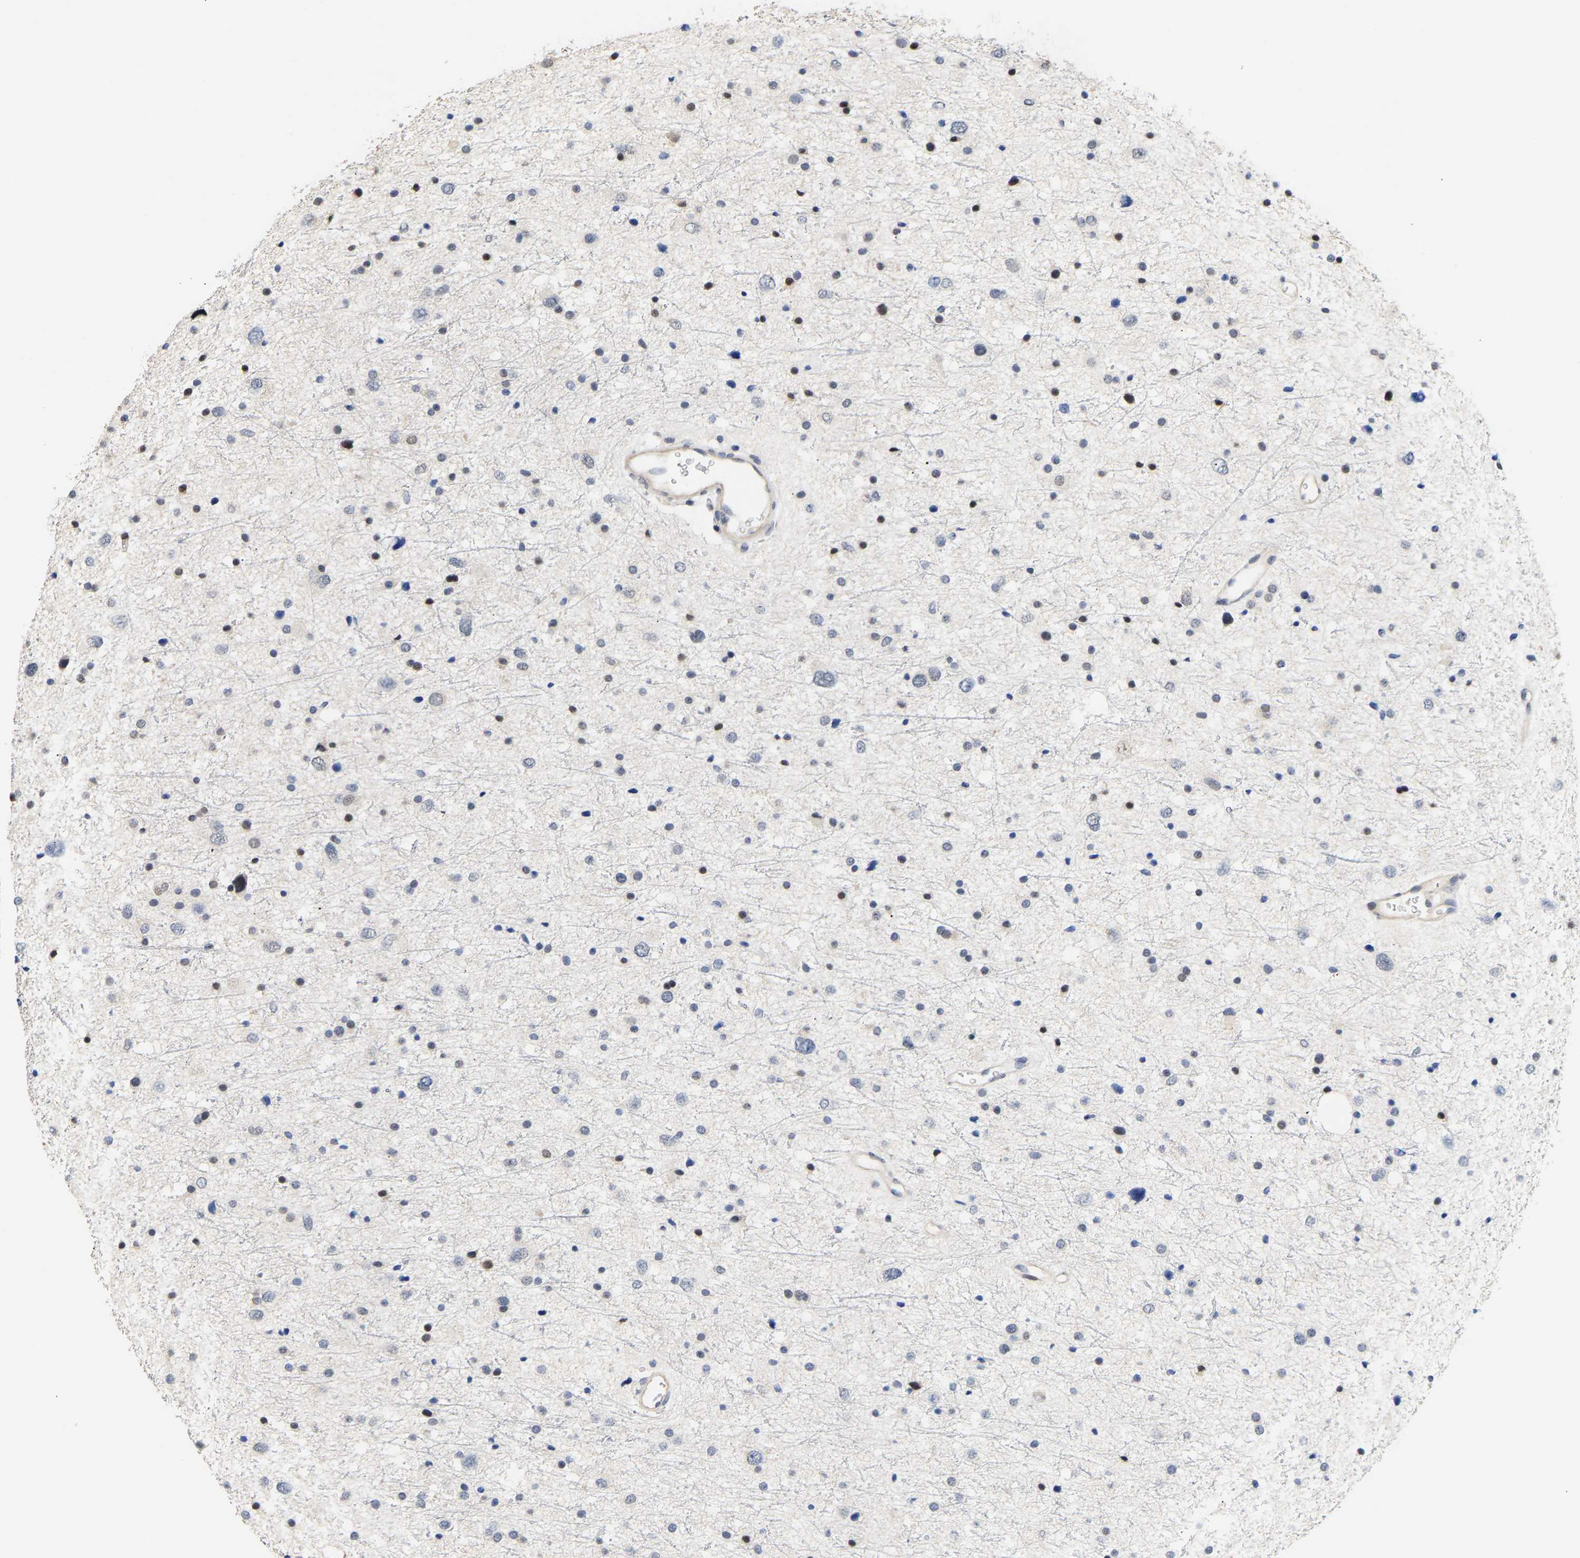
{"staining": {"intensity": "moderate", "quantity": "<25%", "location": "nuclear"}, "tissue": "glioma", "cell_type": "Tumor cells", "image_type": "cancer", "snomed": [{"axis": "morphology", "description": "Glioma, malignant, Low grade"}, {"axis": "topography", "description": "Brain"}], "caption": "IHC of human malignant glioma (low-grade) displays low levels of moderate nuclear expression in approximately <25% of tumor cells. Nuclei are stained in blue.", "gene": "TDRD7", "patient": {"sex": "female", "age": 37}}